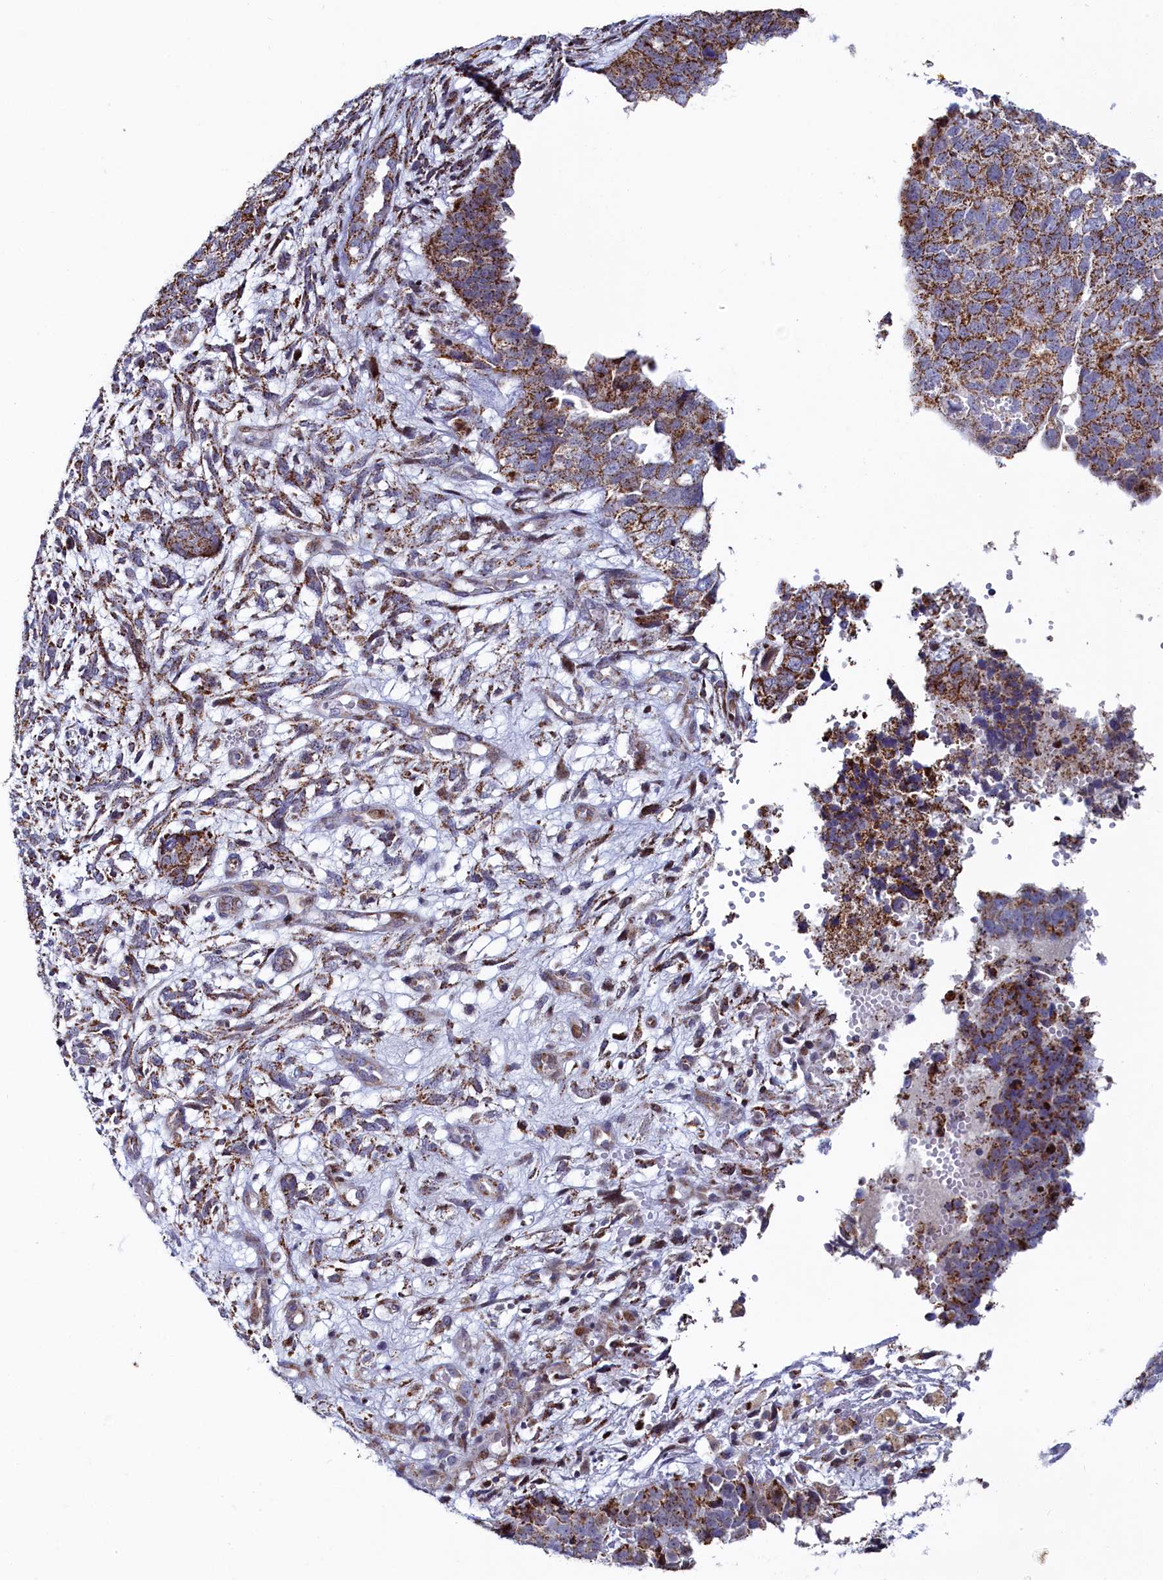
{"staining": {"intensity": "moderate", "quantity": ">75%", "location": "cytoplasmic/membranous"}, "tissue": "cervical cancer", "cell_type": "Tumor cells", "image_type": "cancer", "snomed": [{"axis": "morphology", "description": "Squamous cell carcinoma, NOS"}, {"axis": "topography", "description": "Cervix"}], "caption": "An IHC image of tumor tissue is shown. Protein staining in brown labels moderate cytoplasmic/membranous positivity in cervical cancer (squamous cell carcinoma) within tumor cells.", "gene": "HDGFL3", "patient": {"sex": "female", "age": 63}}